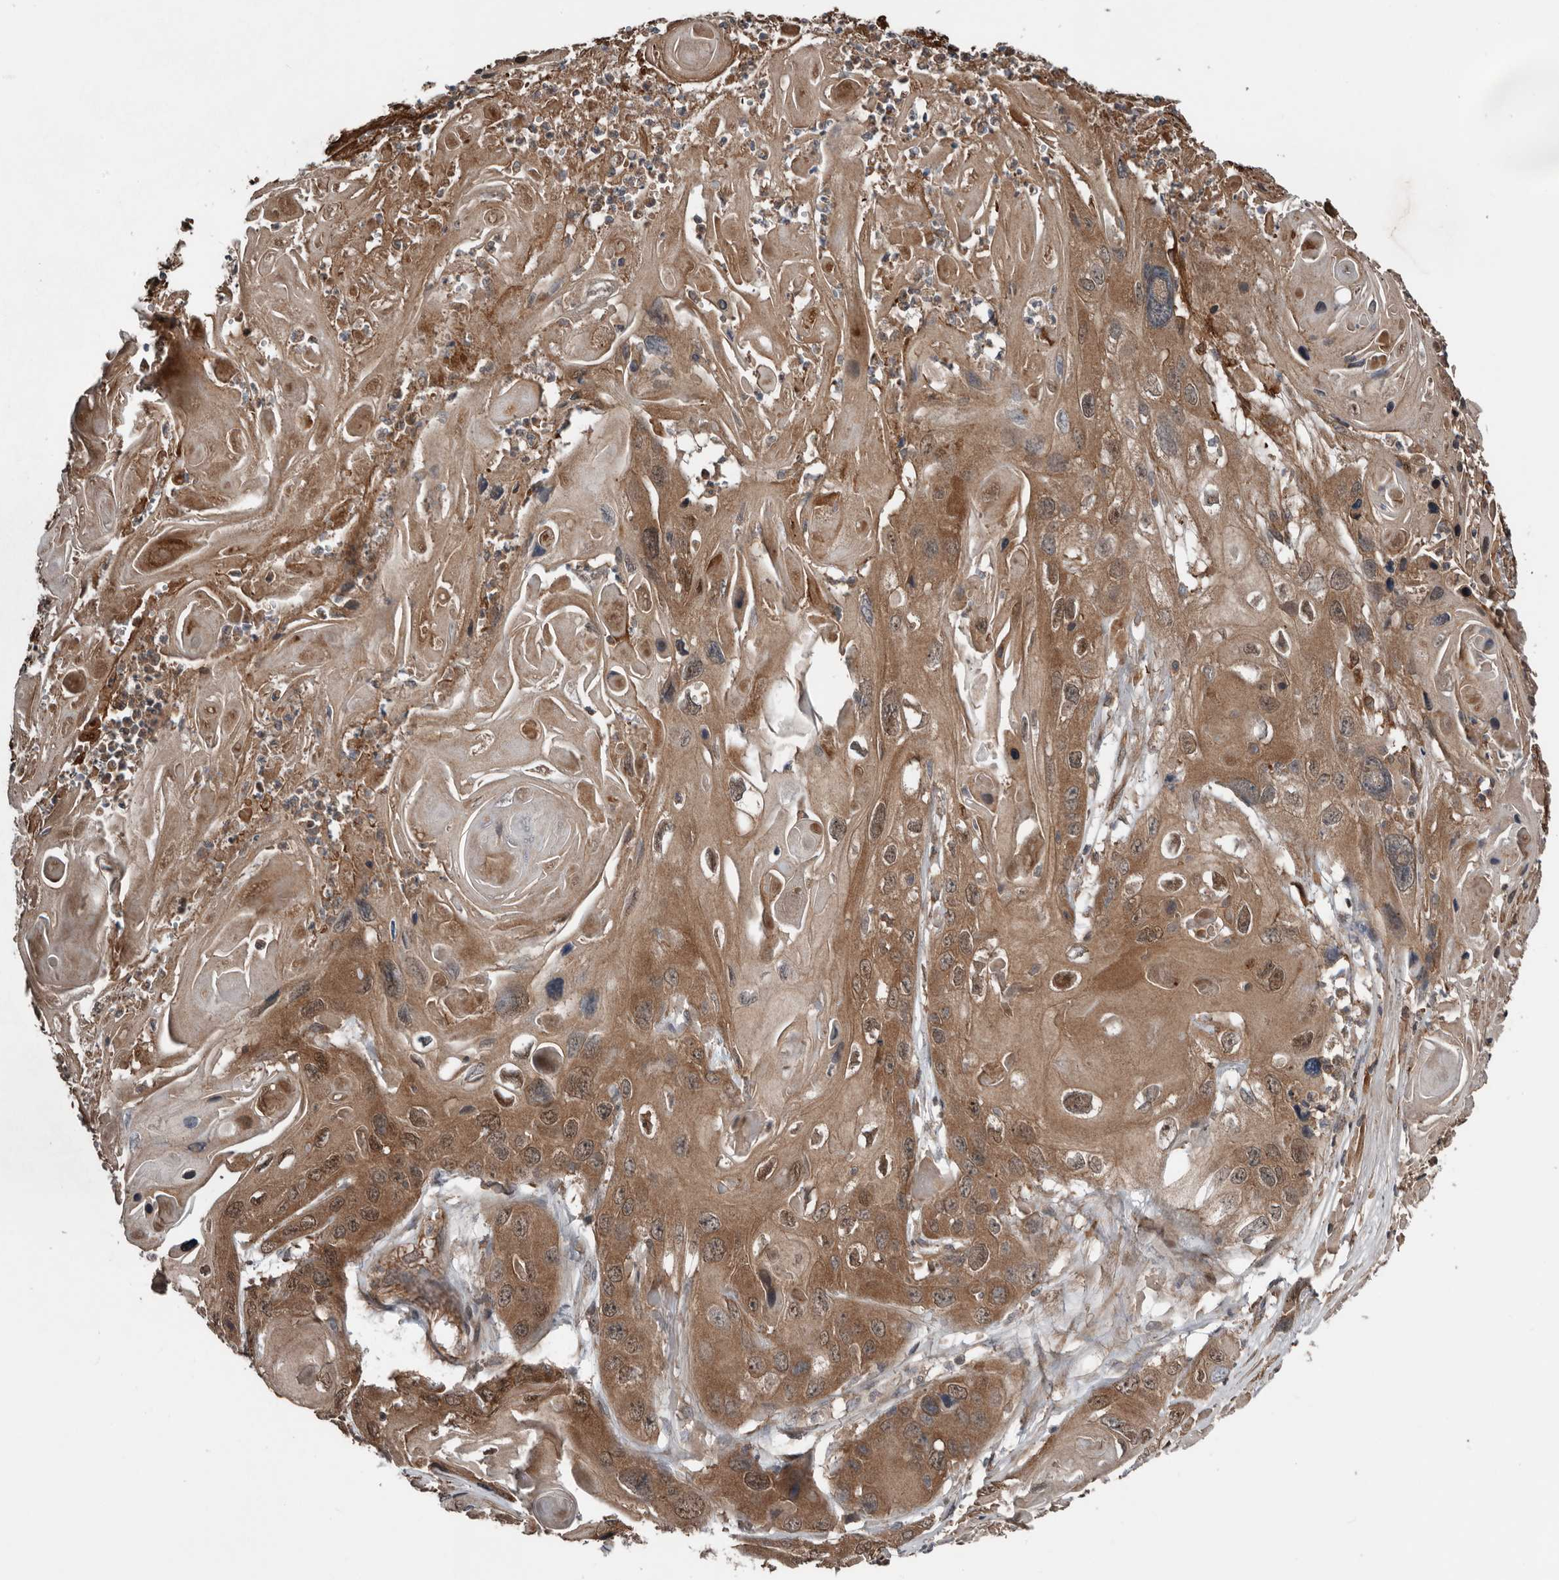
{"staining": {"intensity": "moderate", "quantity": ">75%", "location": "cytoplasmic/membranous,nuclear"}, "tissue": "skin cancer", "cell_type": "Tumor cells", "image_type": "cancer", "snomed": [{"axis": "morphology", "description": "Squamous cell carcinoma, NOS"}, {"axis": "topography", "description": "Skin"}], "caption": "DAB immunohistochemical staining of skin squamous cell carcinoma shows moderate cytoplasmic/membranous and nuclear protein positivity in approximately >75% of tumor cells.", "gene": "DNAJB4", "patient": {"sex": "male", "age": 55}}